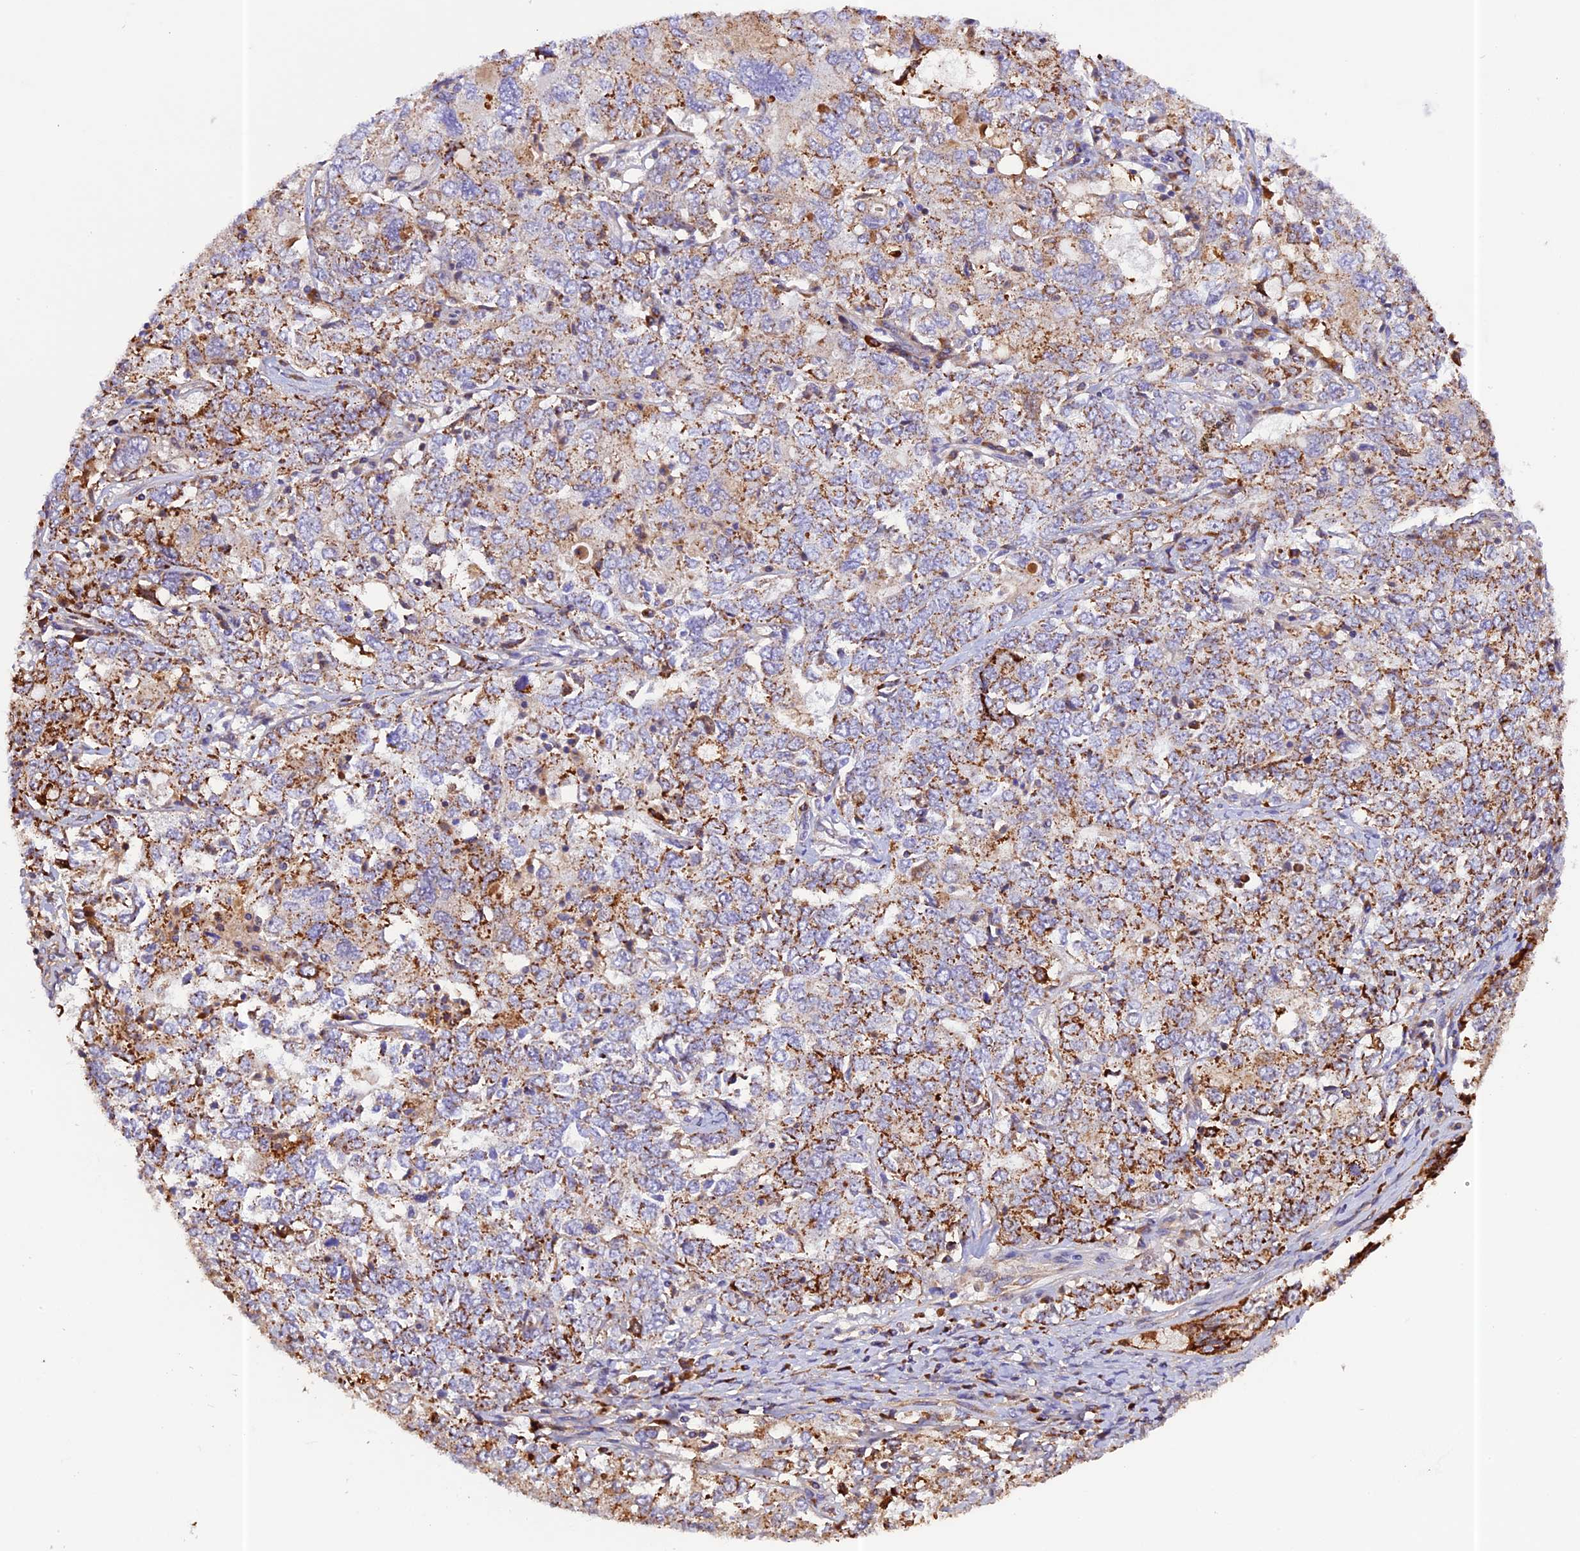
{"staining": {"intensity": "moderate", "quantity": ">75%", "location": "cytoplasmic/membranous"}, "tissue": "ovarian cancer", "cell_type": "Tumor cells", "image_type": "cancer", "snomed": [{"axis": "morphology", "description": "Carcinoma, endometroid"}, {"axis": "topography", "description": "Ovary"}], "caption": "DAB immunohistochemical staining of human endometroid carcinoma (ovarian) exhibits moderate cytoplasmic/membranous protein staining in about >75% of tumor cells.", "gene": "METTL22", "patient": {"sex": "female", "age": 62}}